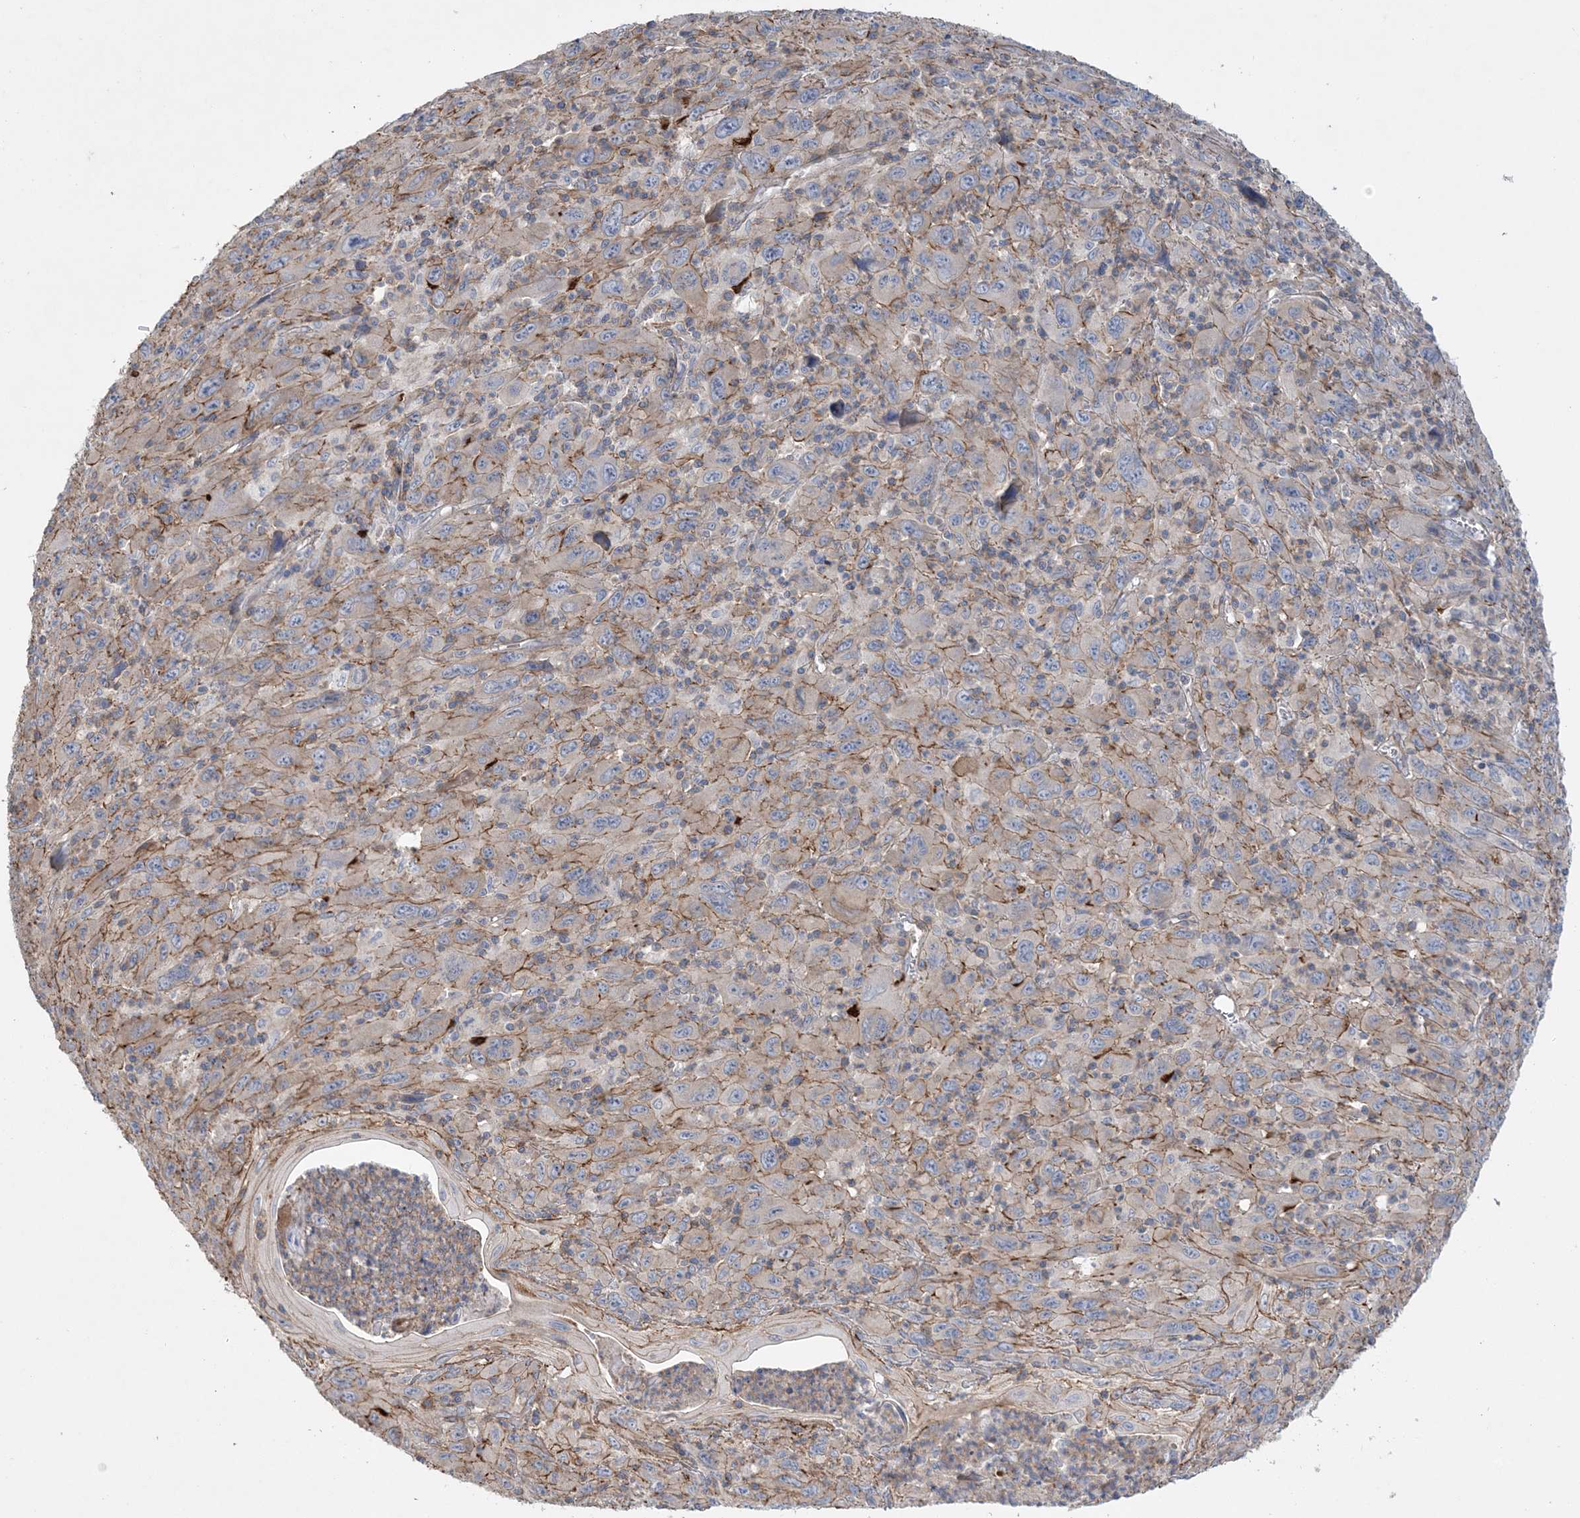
{"staining": {"intensity": "weak", "quantity": "25%-75%", "location": "cytoplasmic/membranous"}, "tissue": "melanoma", "cell_type": "Tumor cells", "image_type": "cancer", "snomed": [{"axis": "morphology", "description": "Malignant melanoma, Metastatic site"}, {"axis": "topography", "description": "Skin"}], "caption": "A brown stain shows weak cytoplasmic/membranous positivity of a protein in malignant melanoma (metastatic site) tumor cells.", "gene": "PIGC", "patient": {"sex": "female", "age": 56}}